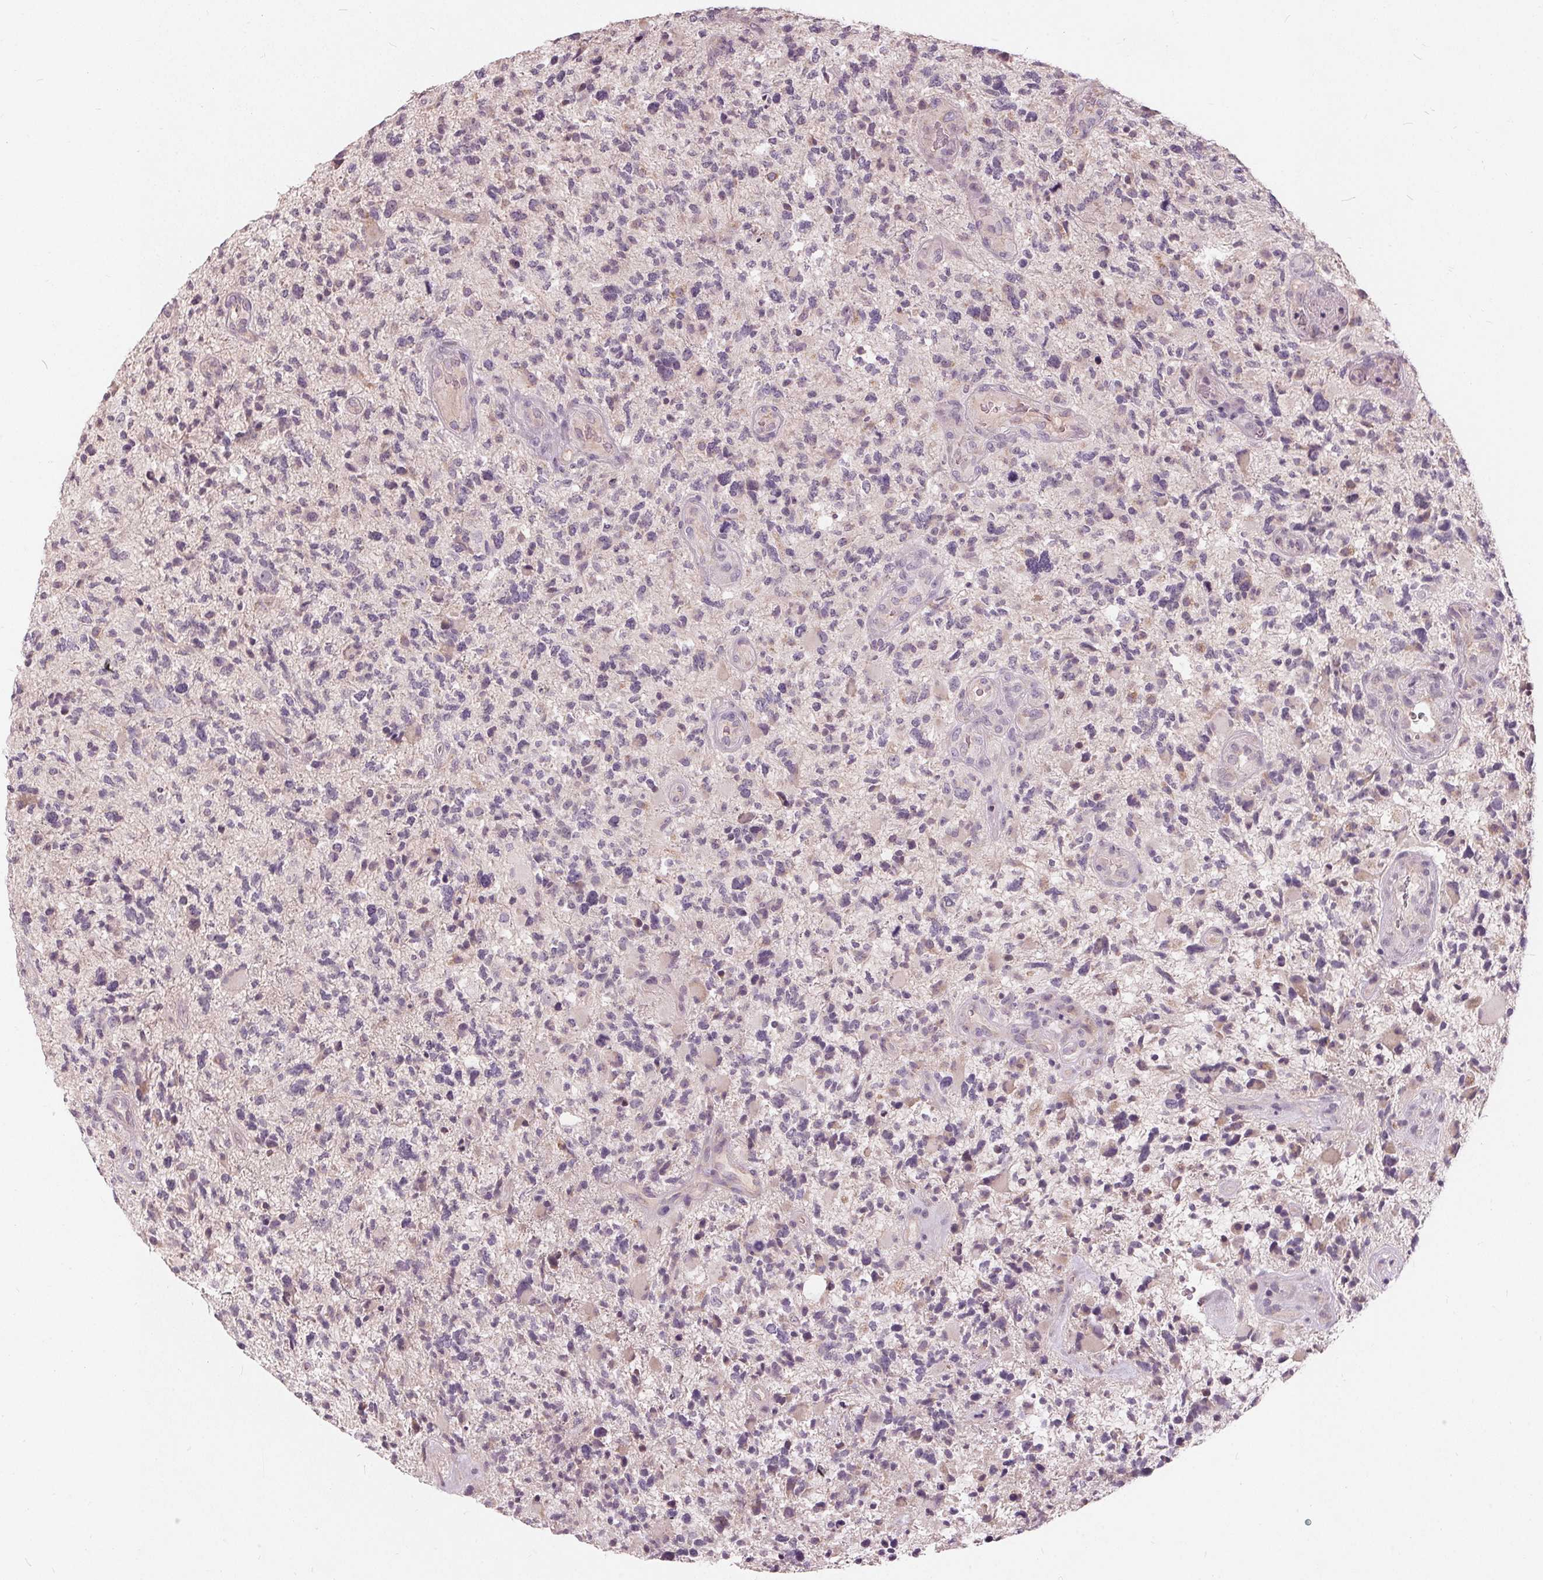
{"staining": {"intensity": "negative", "quantity": "none", "location": "none"}, "tissue": "glioma", "cell_type": "Tumor cells", "image_type": "cancer", "snomed": [{"axis": "morphology", "description": "Glioma, malignant, High grade"}, {"axis": "topography", "description": "Brain"}], "caption": "A high-resolution histopathology image shows IHC staining of malignant glioma (high-grade), which demonstrates no significant staining in tumor cells. (DAB (3,3'-diaminobenzidine) immunohistochemistry (IHC), high magnification).", "gene": "TRIM60", "patient": {"sex": "female", "age": 71}}